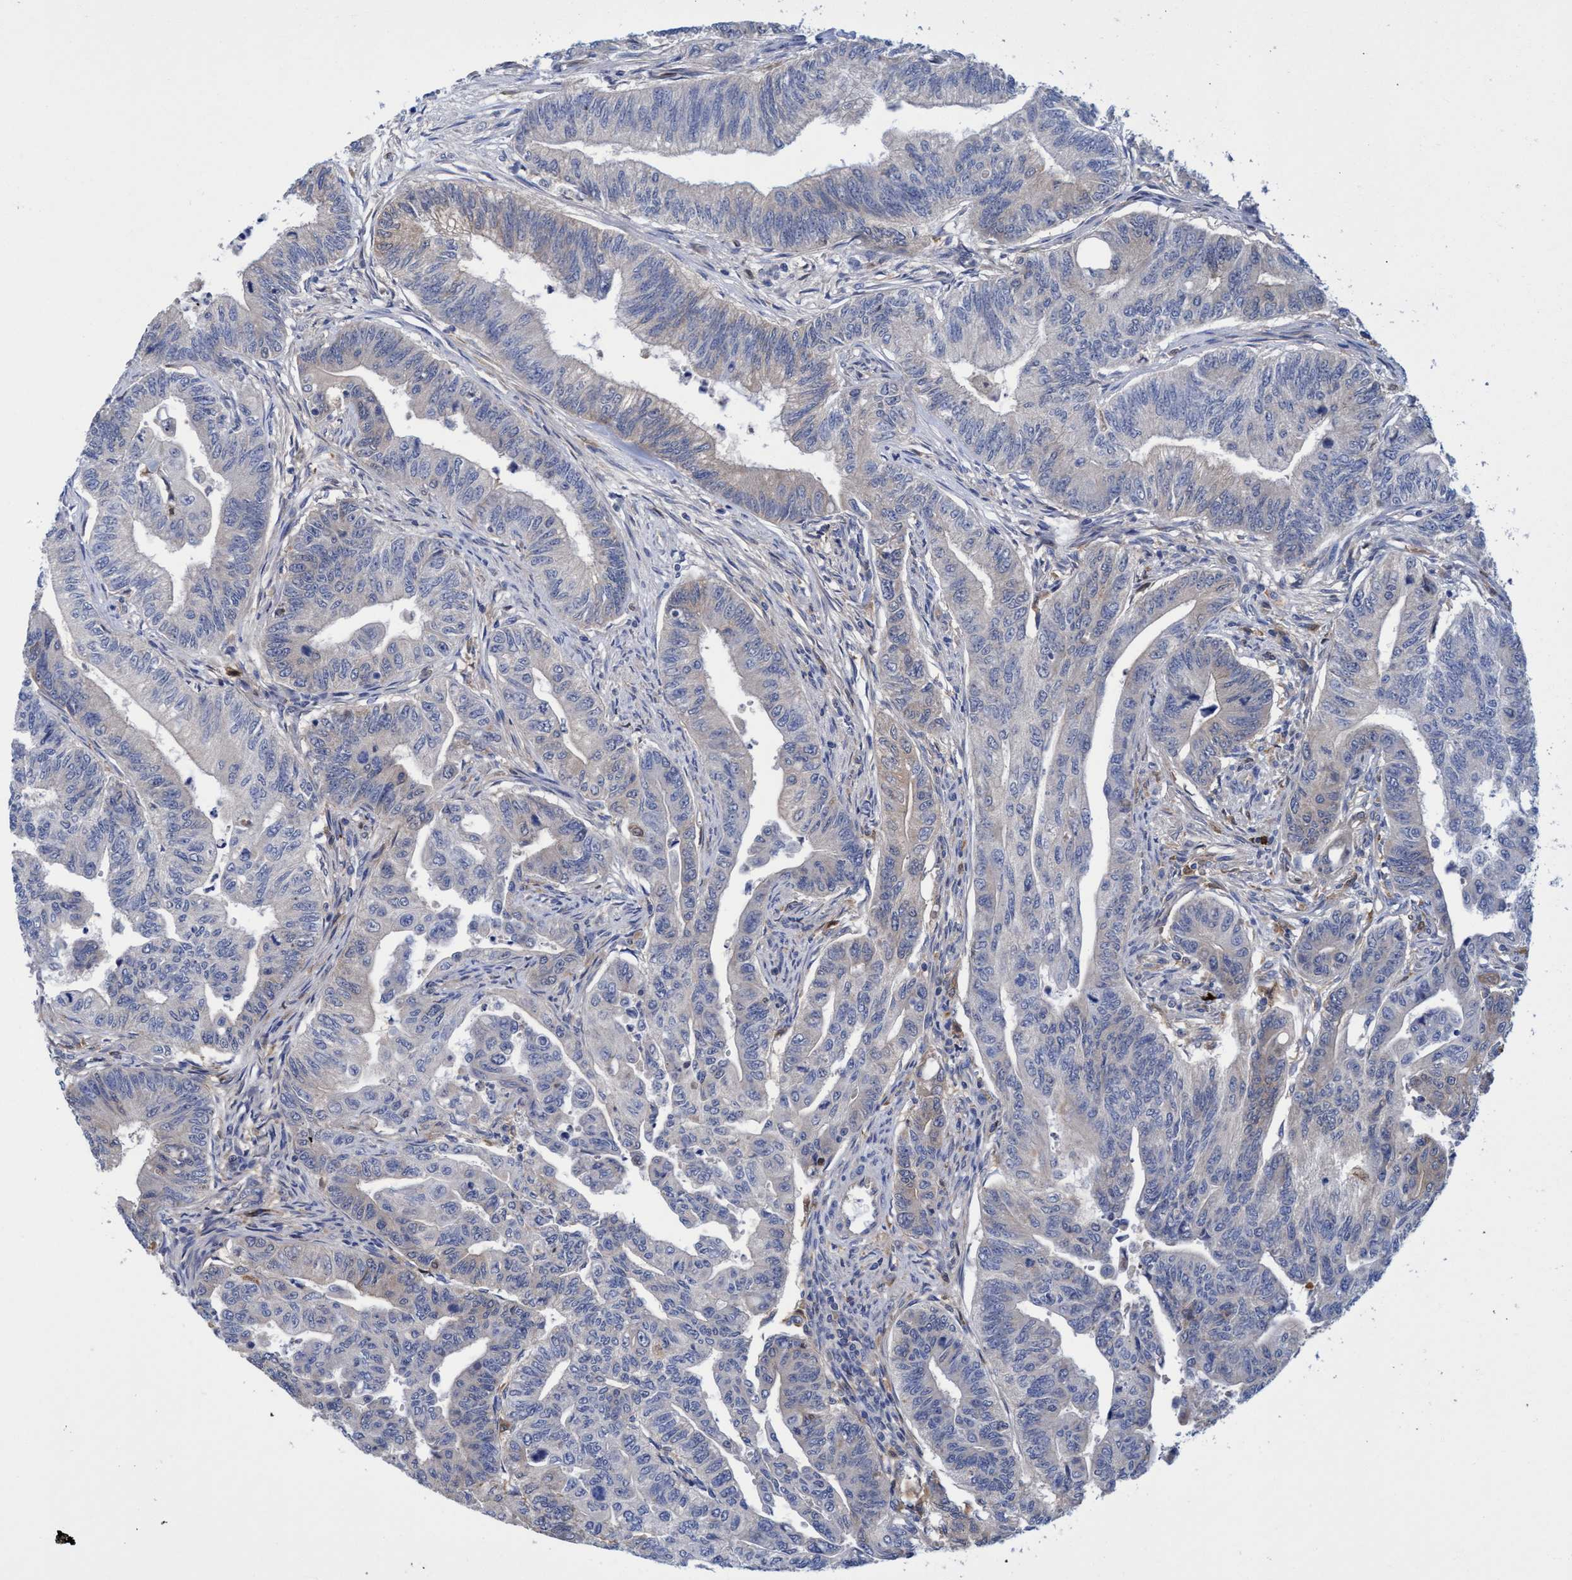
{"staining": {"intensity": "negative", "quantity": "none", "location": "none"}, "tissue": "colorectal cancer", "cell_type": "Tumor cells", "image_type": "cancer", "snomed": [{"axis": "morphology", "description": "Adenoma, NOS"}, {"axis": "morphology", "description": "Adenocarcinoma, NOS"}, {"axis": "topography", "description": "Colon"}], "caption": "DAB (3,3'-diaminobenzidine) immunohistochemical staining of adenoma (colorectal) demonstrates no significant staining in tumor cells.", "gene": "PNPO", "patient": {"sex": "male", "age": 79}}